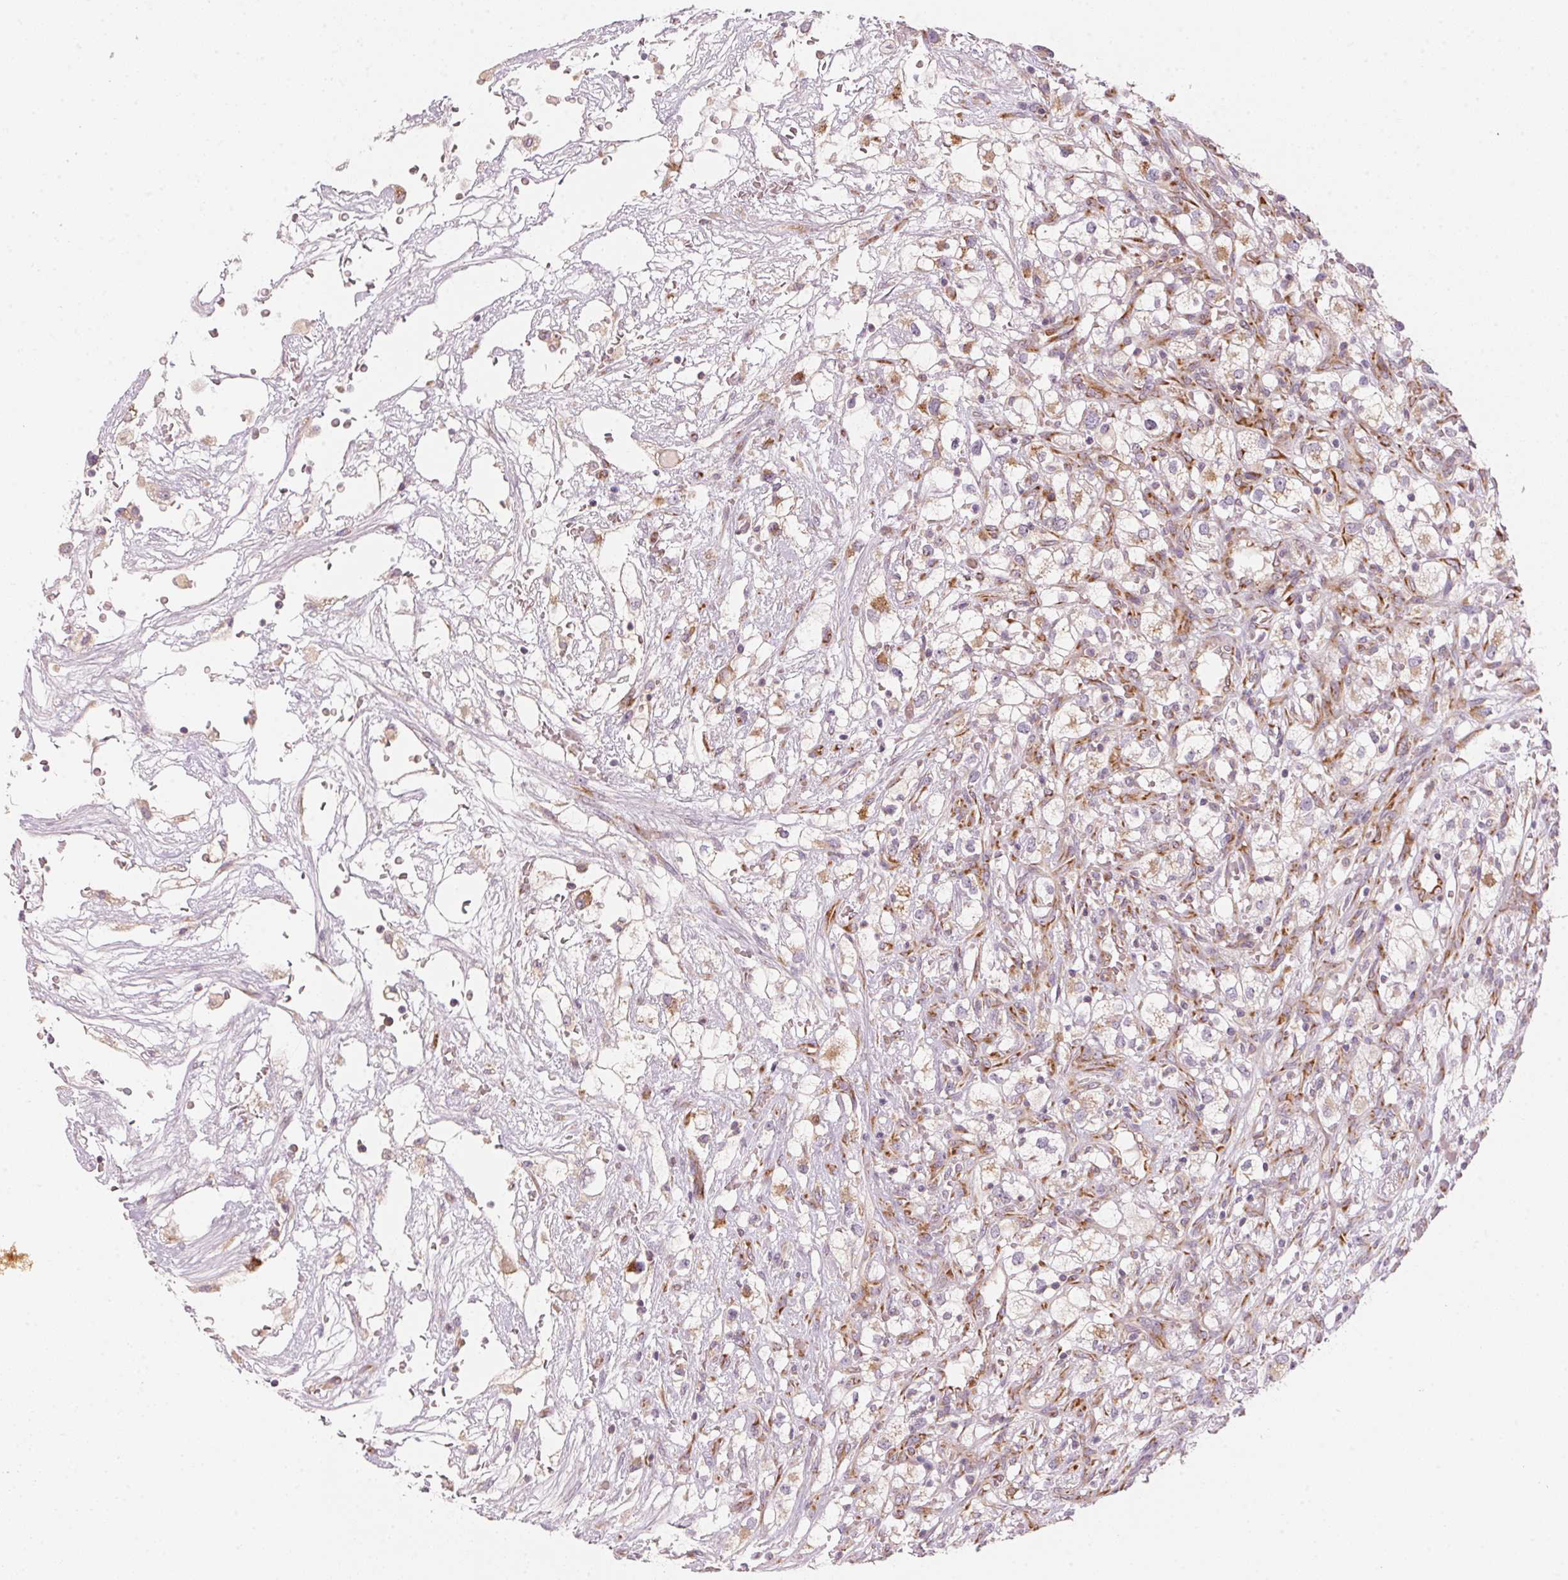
{"staining": {"intensity": "weak", "quantity": "<25%", "location": "cytoplasmic/membranous"}, "tissue": "renal cancer", "cell_type": "Tumor cells", "image_type": "cancer", "snomed": [{"axis": "morphology", "description": "Adenocarcinoma, NOS"}, {"axis": "topography", "description": "Kidney"}], "caption": "Immunohistochemical staining of adenocarcinoma (renal) exhibits no significant expression in tumor cells.", "gene": "BLOC1S2", "patient": {"sex": "male", "age": 59}}